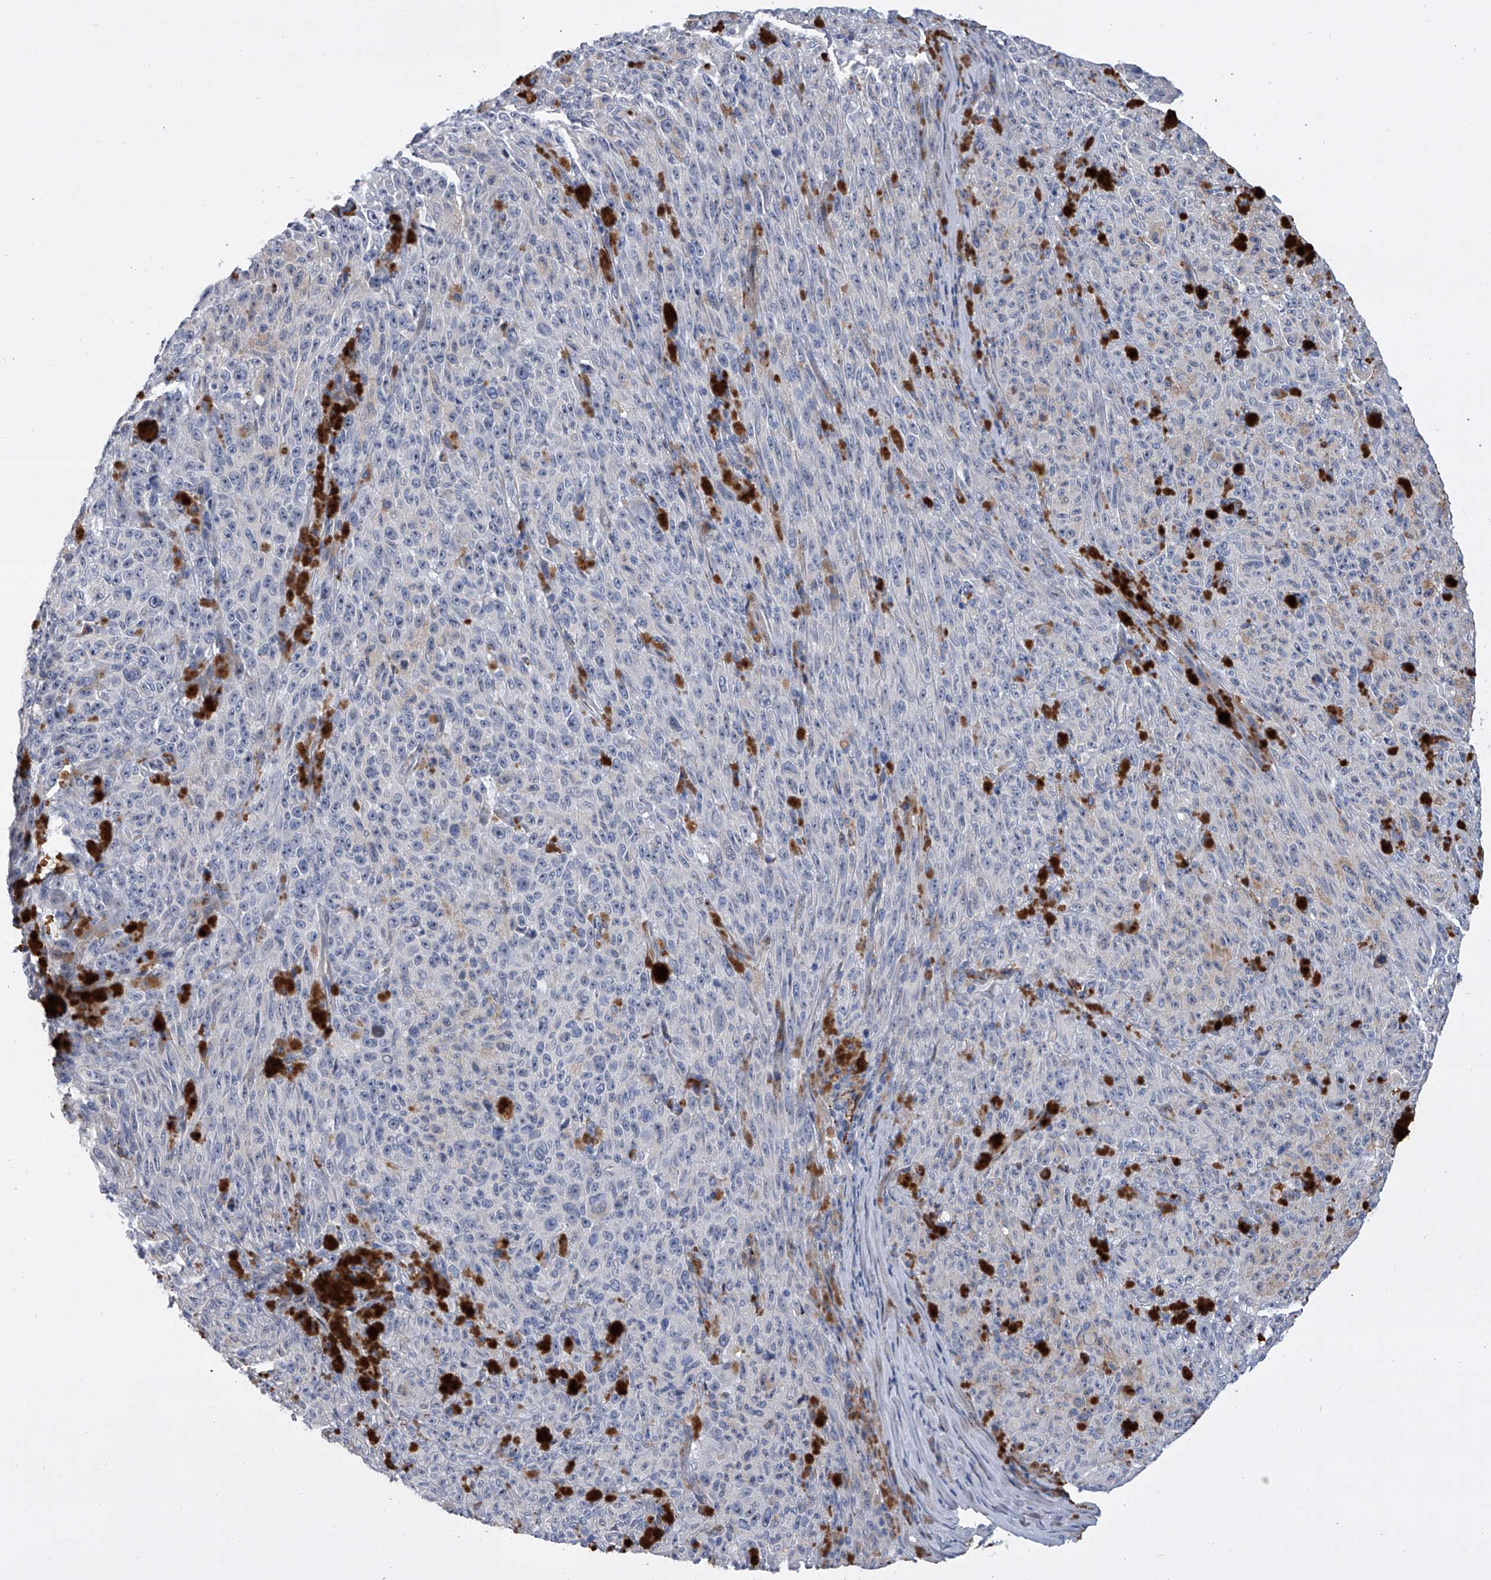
{"staining": {"intensity": "negative", "quantity": "none", "location": "none"}, "tissue": "melanoma", "cell_type": "Tumor cells", "image_type": "cancer", "snomed": [{"axis": "morphology", "description": "Malignant melanoma, NOS"}, {"axis": "topography", "description": "Skin"}], "caption": "Melanoma was stained to show a protein in brown. There is no significant expression in tumor cells.", "gene": "ALG14", "patient": {"sex": "female", "age": 82}}